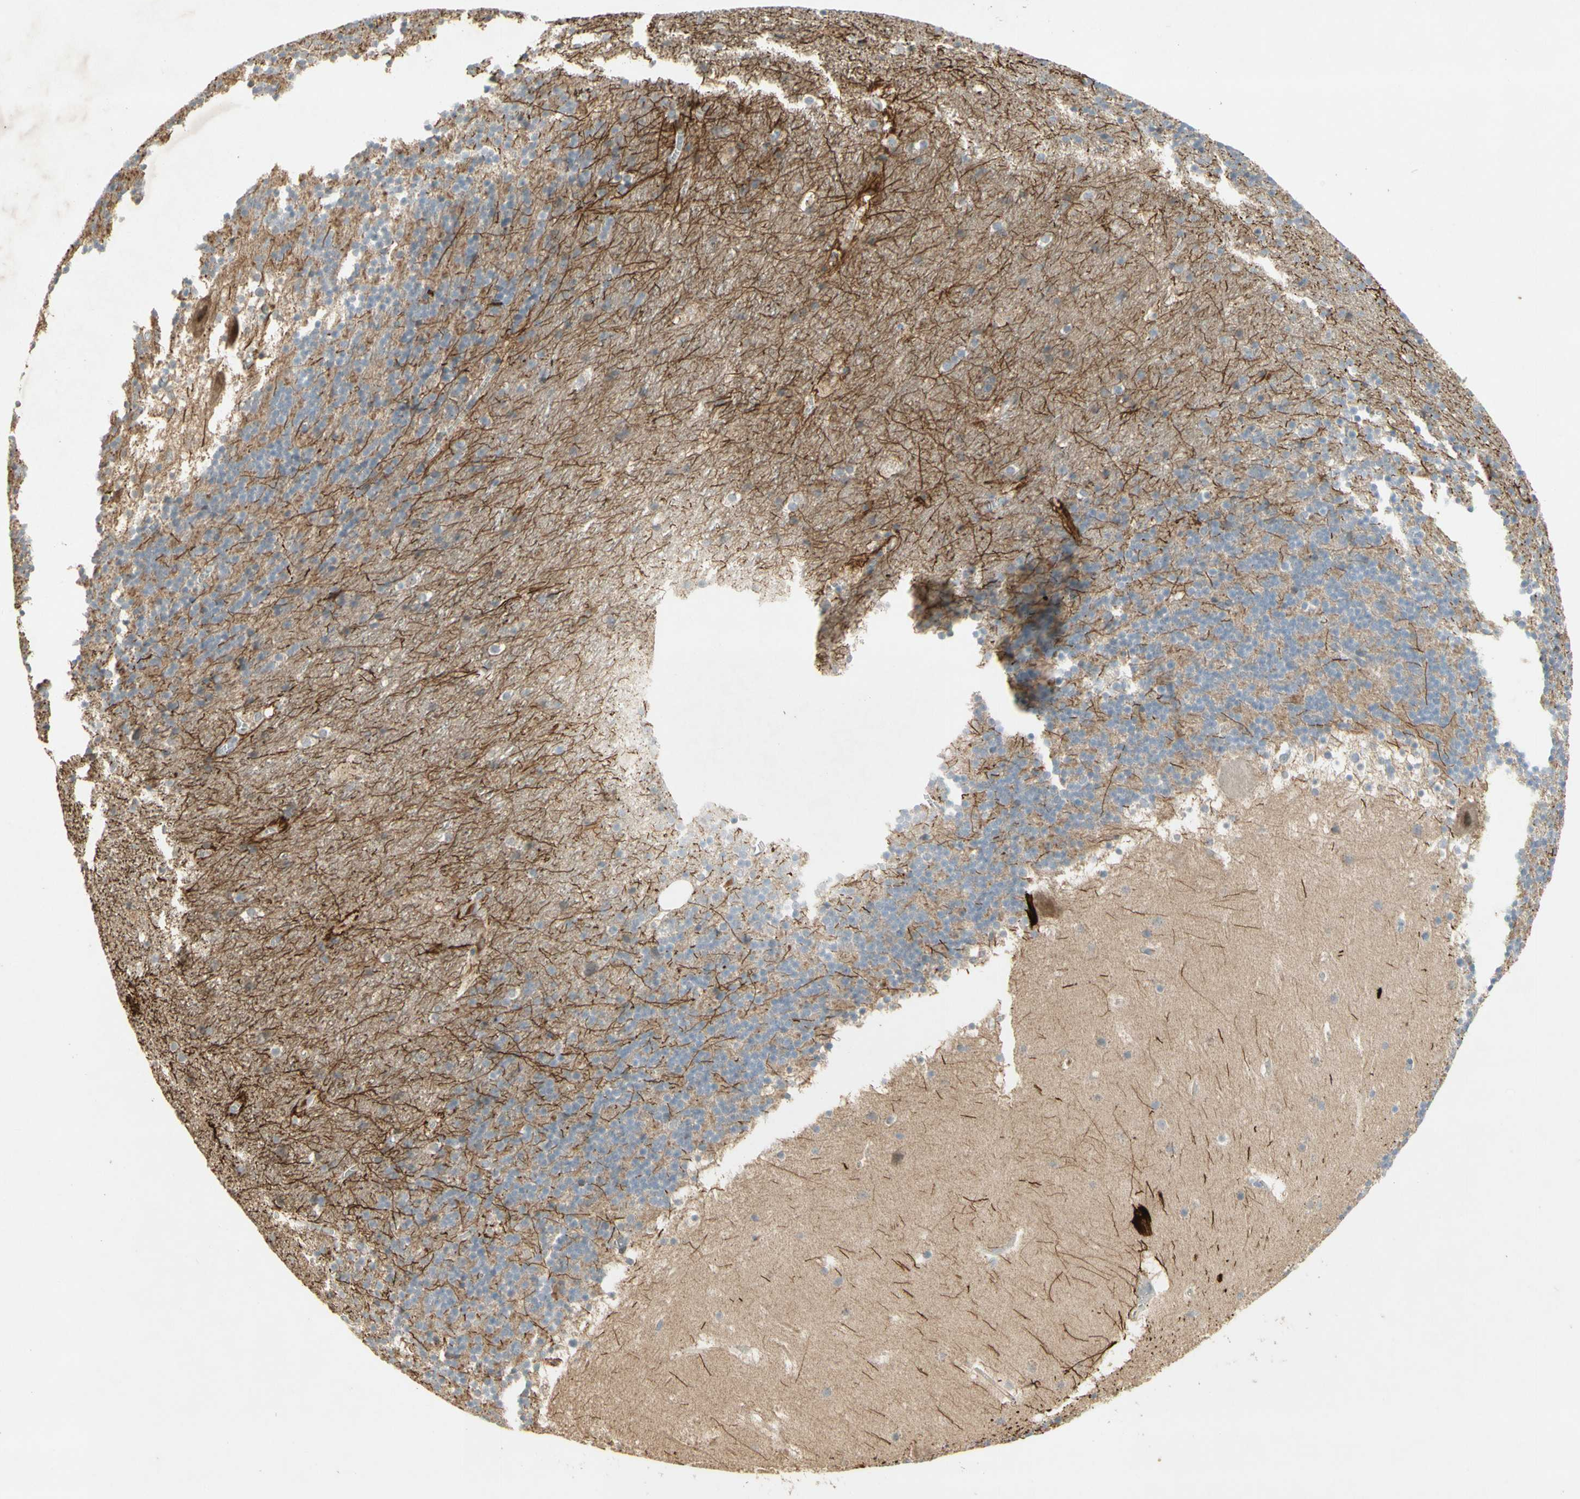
{"staining": {"intensity": "weak", "quantity": "25%-75%", "location": "cytoplasmic/membranous"}, "tissue": "cerebellum", "cell_type": "Cells in granular layer", "image_type": "normal", "snomed": [{"axis": "morphology", "description": "Normal tissue, NOS"}, {"axis": "topography", "description": "Cerebellum"}], "caption": "IHC (DAB (3,3'-diaminobenzidine)) staining of unremarkable cerebellum exhibits weak cytoplasmic/membranous protein positivity in approximately 25%-75% of cells in granular layer.", "gene": "NRG4", "patient": {"sex": "male", "age": 45}}